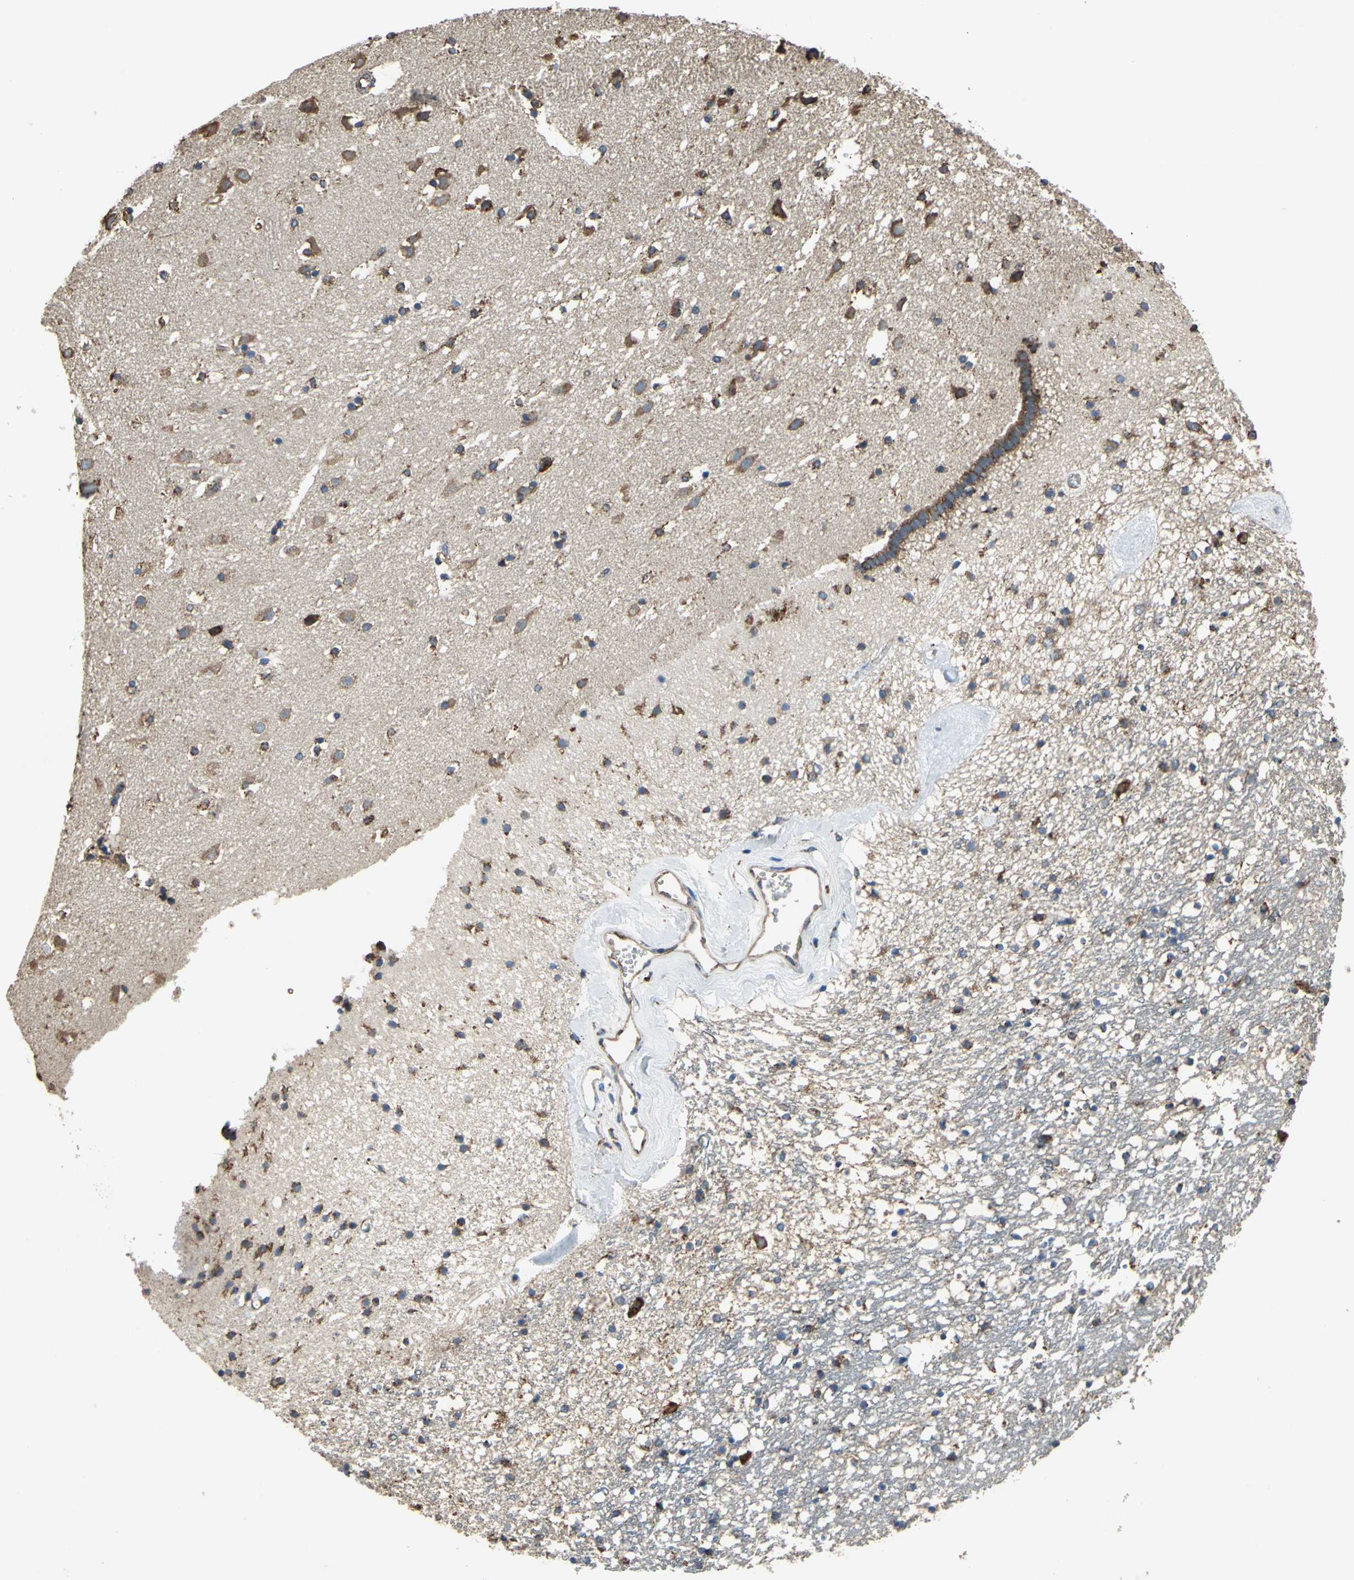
{"staining": {"intensity": "strong", "quantity": ">75%", "location": "cytoplasmic/membranous"}, "tissue": "caudate", "cell_type": "Glial cells", "image_type": "normal", "snomed": [{"axis": "morphology", "description": "Normal tissue, NOS"}, {"axis": "topography", "description": "Lateral ventricle wall"}], "caption": "The immunohistochemical stain labels strong cytoplasmic/membranous positivity in glial cells of normal caudate. (IHC, brightfield microscopy, high magnification).", "gene": "GPANK1", "patient": {"sex": "male", "age": 45}}